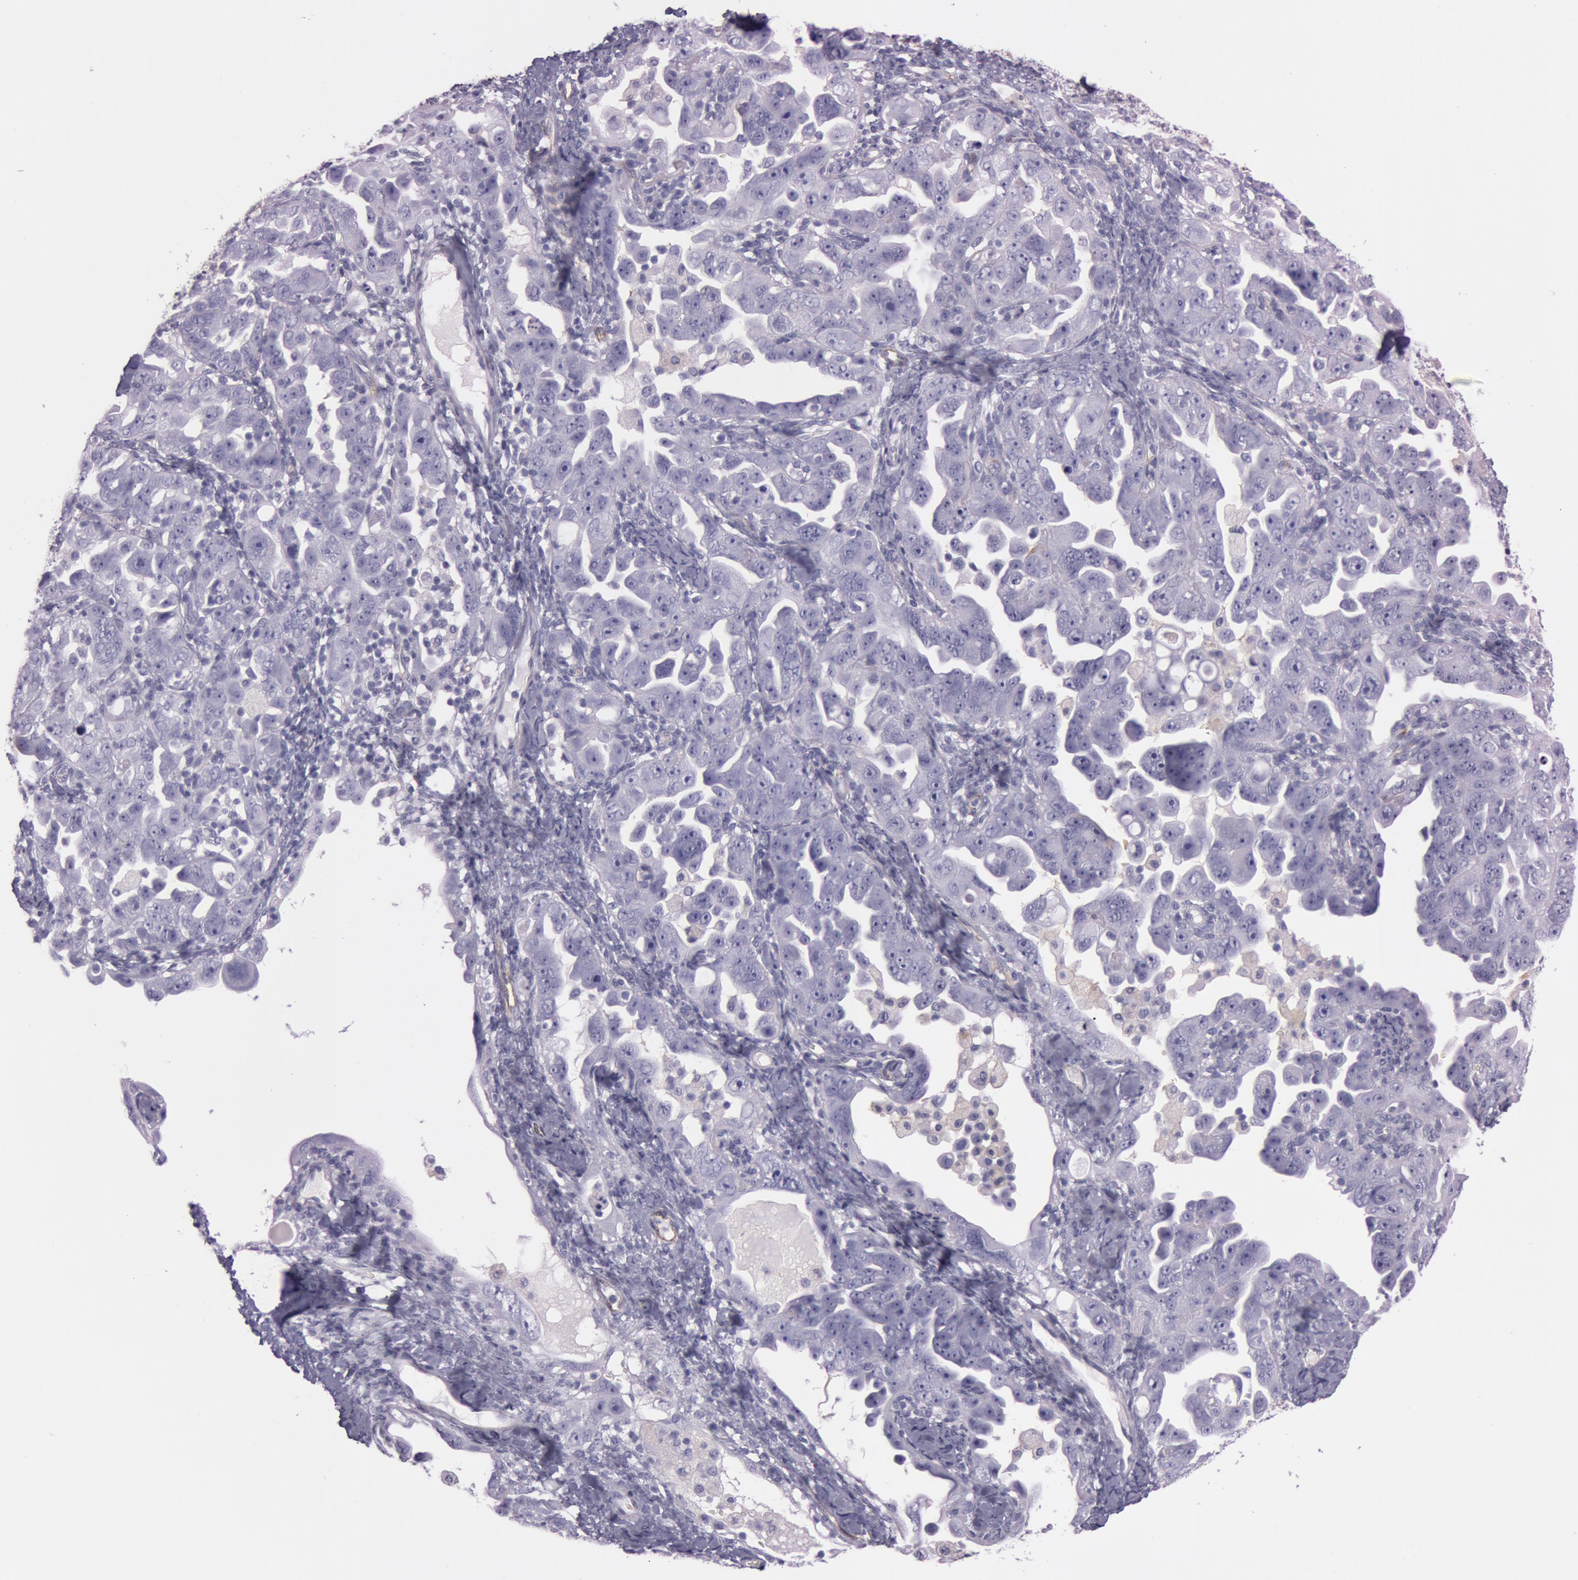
{"staining": {"intensity": "negative", "quantity": "none", "location": "none"}, "tissue": "ovarian cancer", "cell_type": "Tumor cells", "image_type": "cancer", "snomed": [{"axis": "morphology", "description": "Cystadenocarcinoma, serous, NOS"}, {"axis": "topography", "description": "Ovary"}], "caption": "A micrograph of human ovarian serous cystadenocarcinoma is negative for staining in tumor cells. (Brightfield microscopy of DAB (3,3'-diaminobenzidine) IHC at high magnification).", "gene": "FOLH1", "patient": {"sex": "female", "age": 66}}